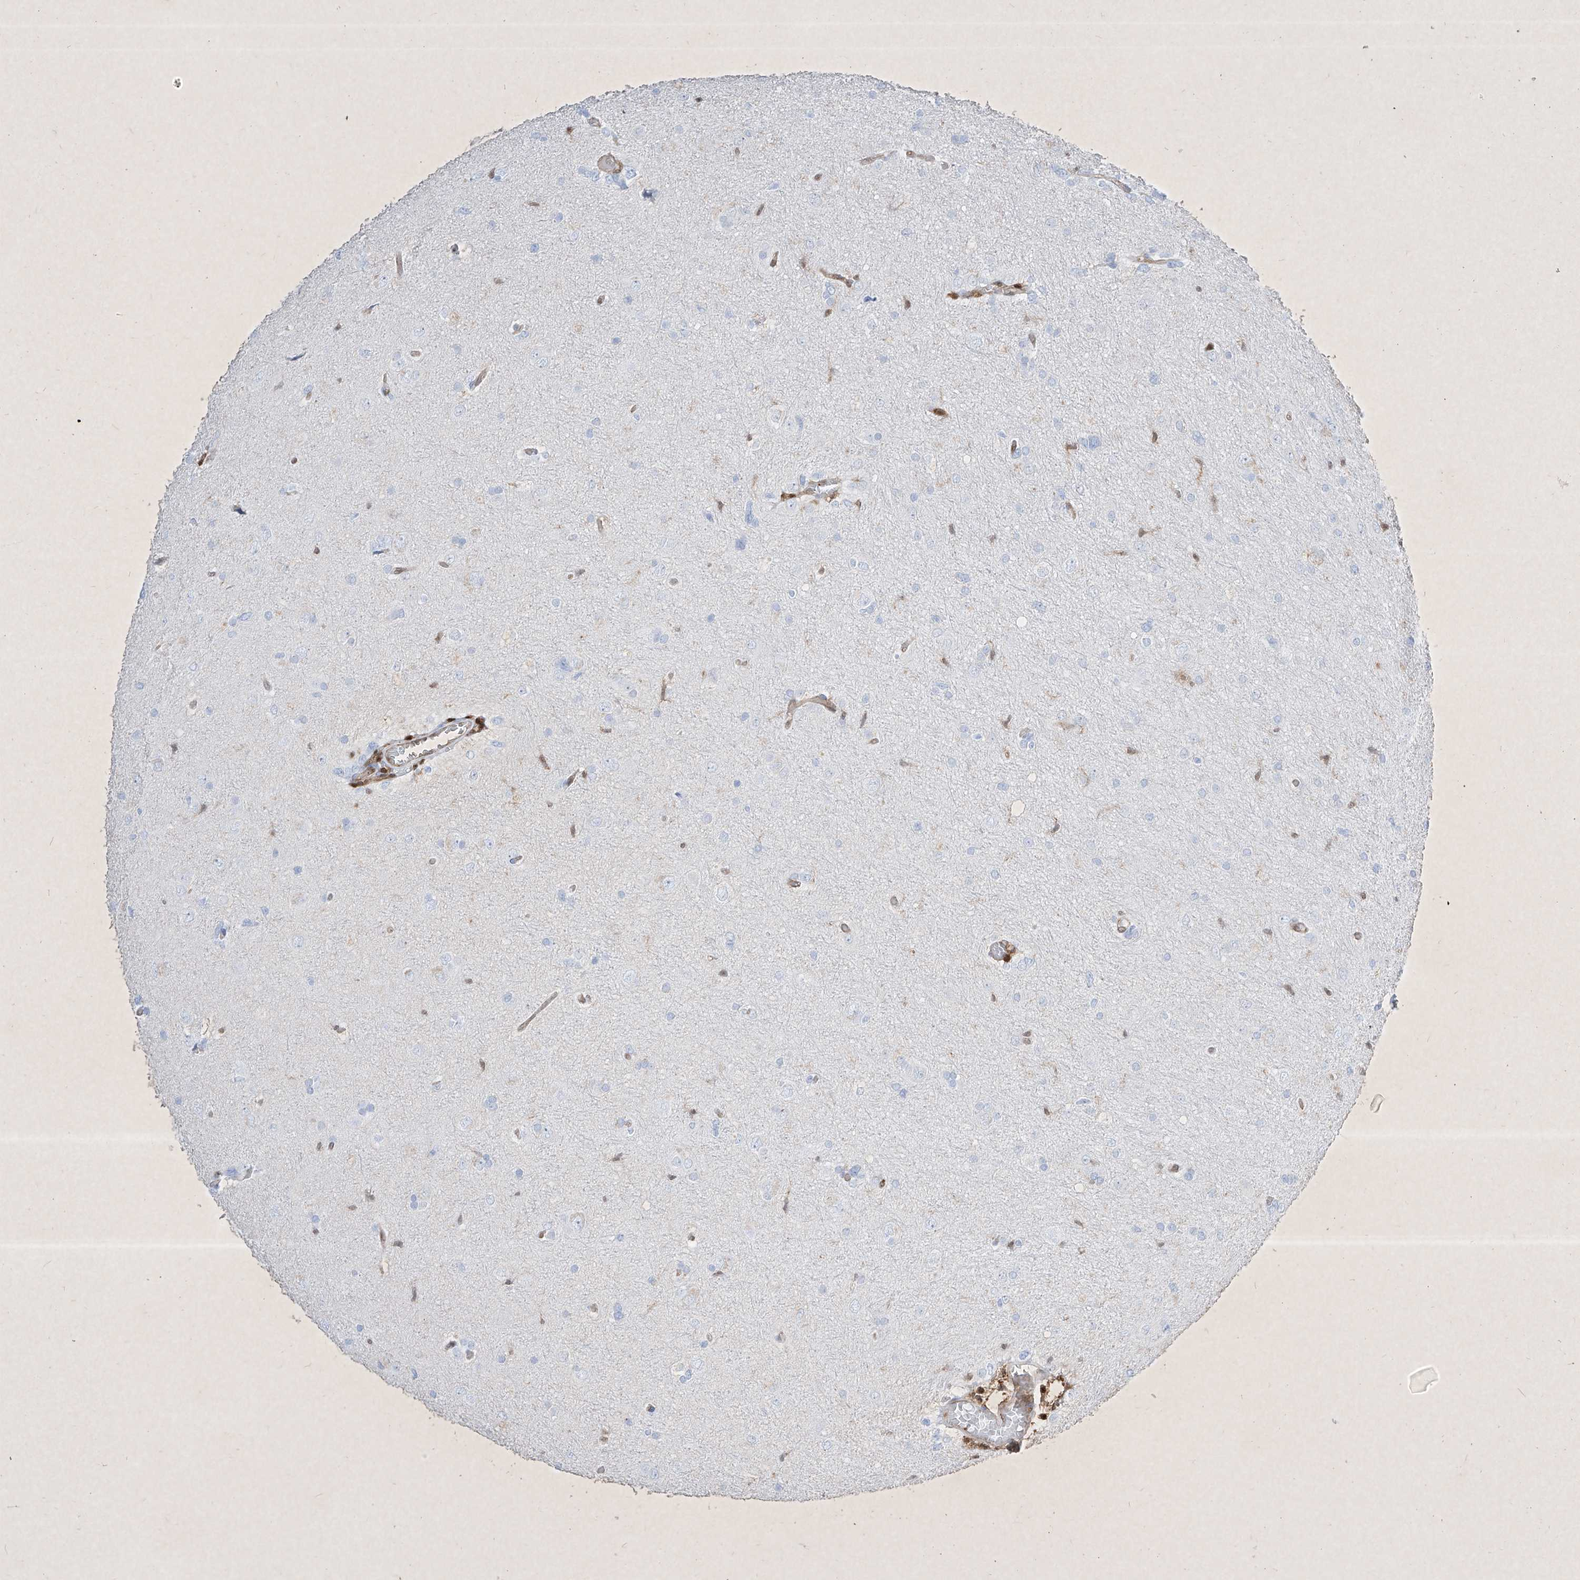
{"staining": {"intensity": "negative", "quantity": "none", "location": "none"}, "tissue": "glioma", "cell_type": "Tumor cells", "image_type": "cancer", "snomed": [{"axis": "morphology", "description": "Glioma, malignant, High grade"}, {"axis": "topography", "description": "Brain"}], "caption": "Immunohistochemistry (IHC) micrograph of neoplastic tissue: human glioma stained with DAB (3,3'-diaminobenzidine) reveals no significant protein staining in tumor cells.", "gene": "PSMB10", "patient": {"sex": "female", "age": 59}}